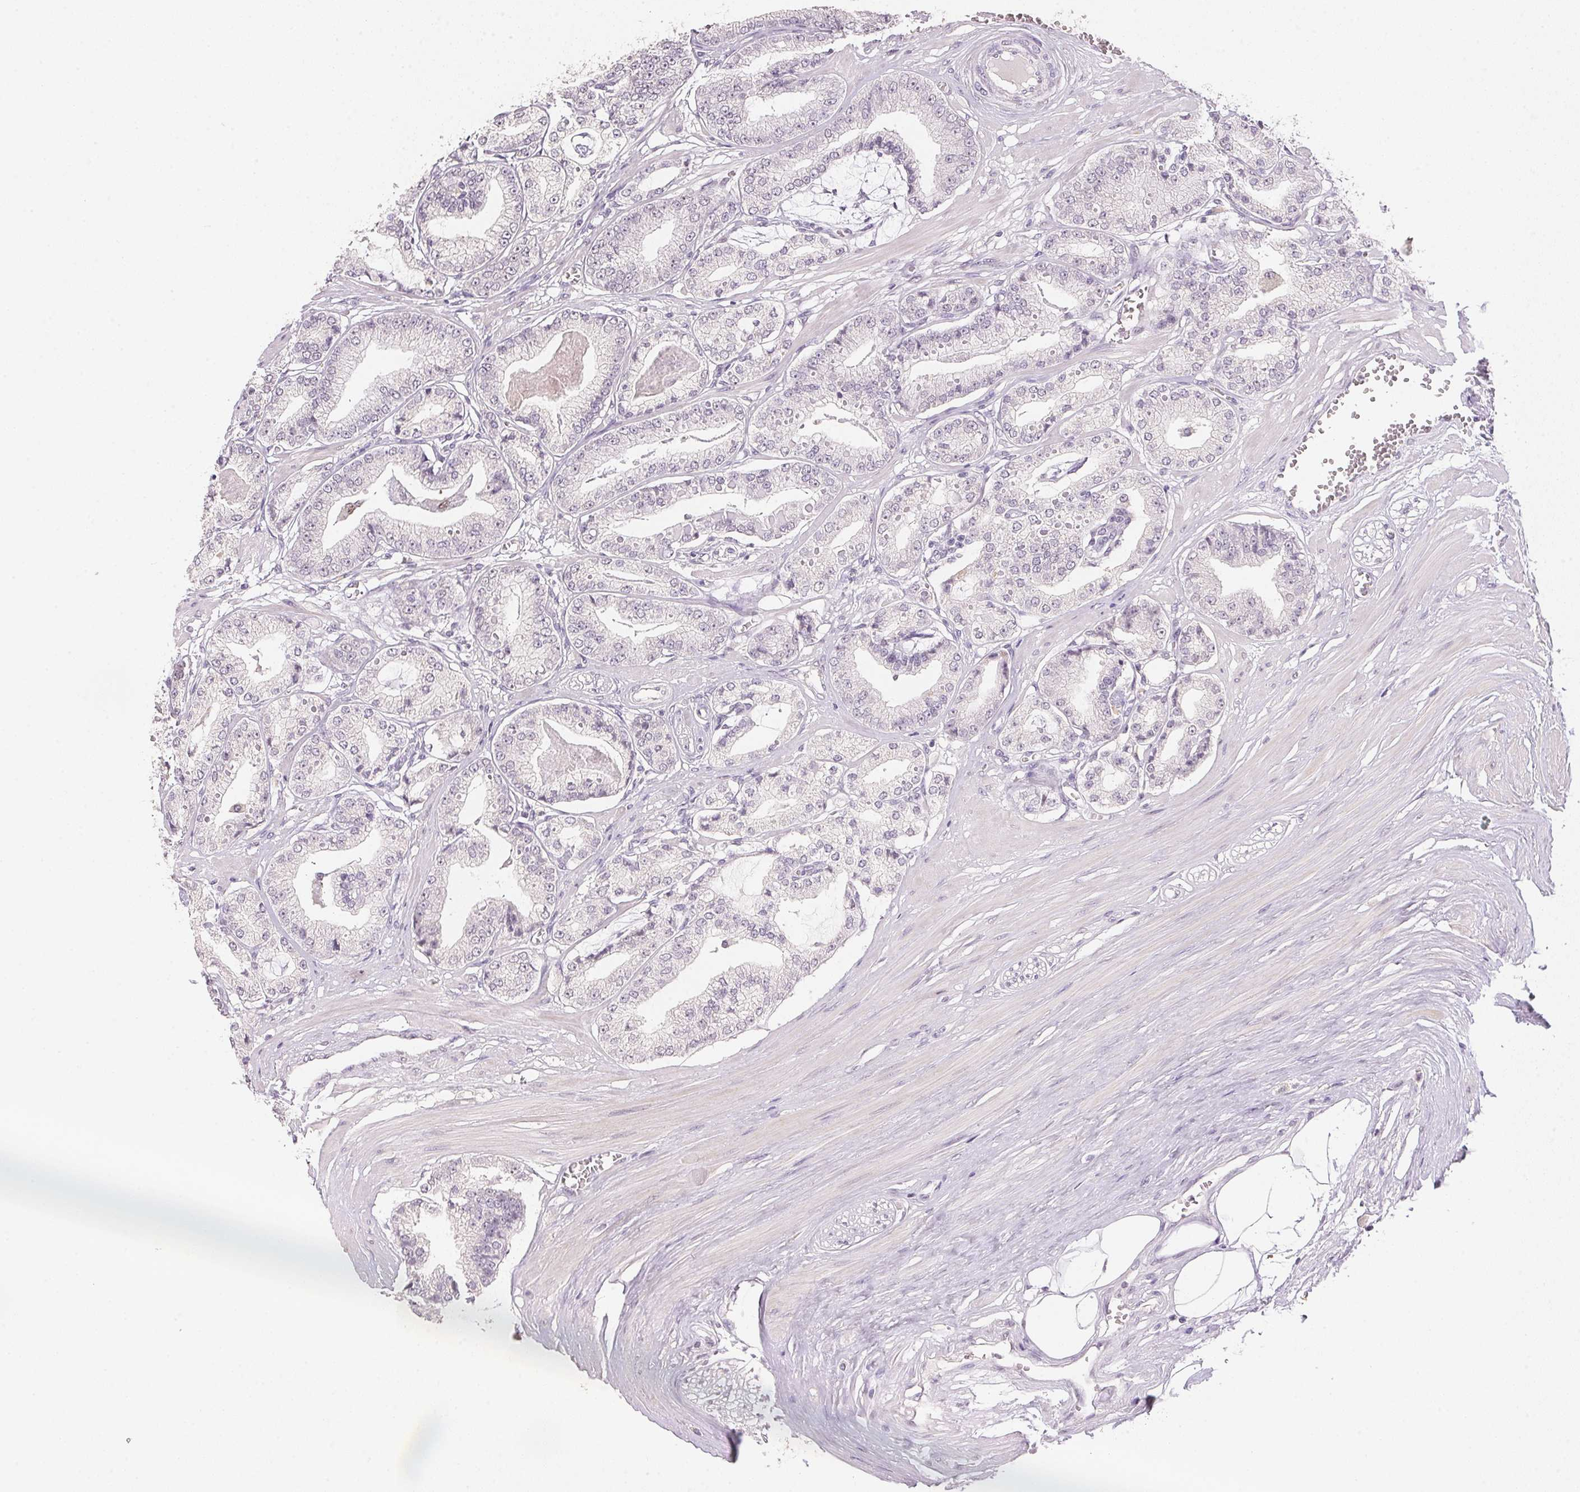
{"staining": {"intensity": "negative", "quantity": "none", "location": "none"}, "tissue": "prostate cancer", "cell_type": "Tumor cells", "image_type": "cancer", "snomed": [{"axis": "morphology", "description": "Adenocarcinoma, High grade"}, {"axis": "topography", "description": "Prostate"}], "caption": "An IHC image of prostate cancer (high-grade adenocarcinoma) is shown. There is no staining in tumor cells of prostate cancer (high-grade adenocarcinoma).", "gene": "POLR3G", "patient": {"sex": "male", "age": 71}}